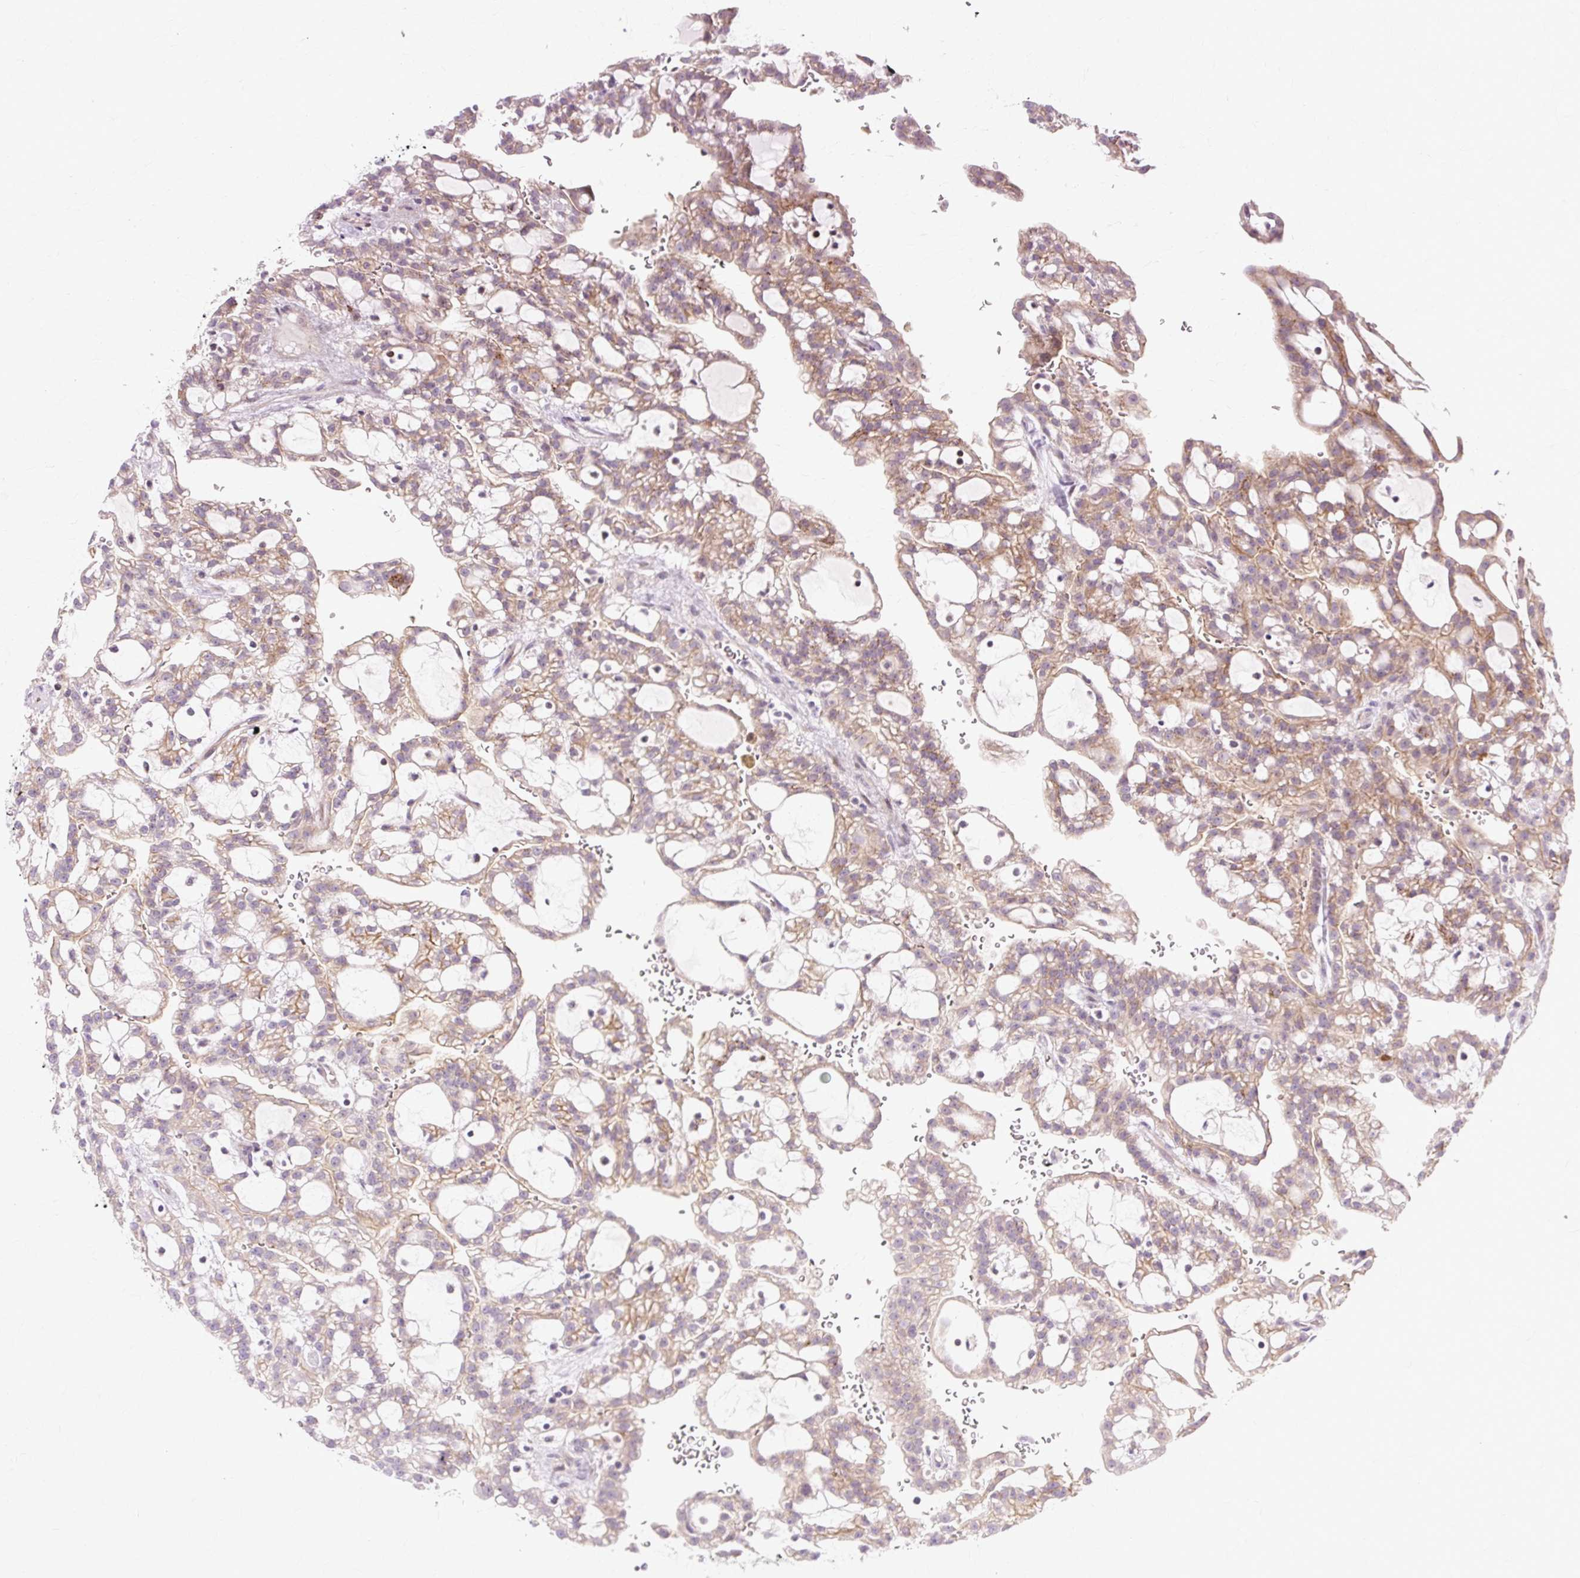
{"staining": {"intensity": "moderate", "quantity": ">75%", "location": "cytoplasmic/membranous"}, "tissue": "renal cancer", "cell_type": "Tumor cells", "image_type": "cancer", "snomed": [{"axis": "morphology", "description": "Adenocarcinoma, NOS"}, {"axis": "topography", "description": "Kidney"}], "caption": "Moderate cytoplasmic/membranous protein positivity is seen in approximately >75% of tumor cells in renal adenocarcinoma.", "gene": "ZNF35", "patient": {"sex": "male", "age": 63}}